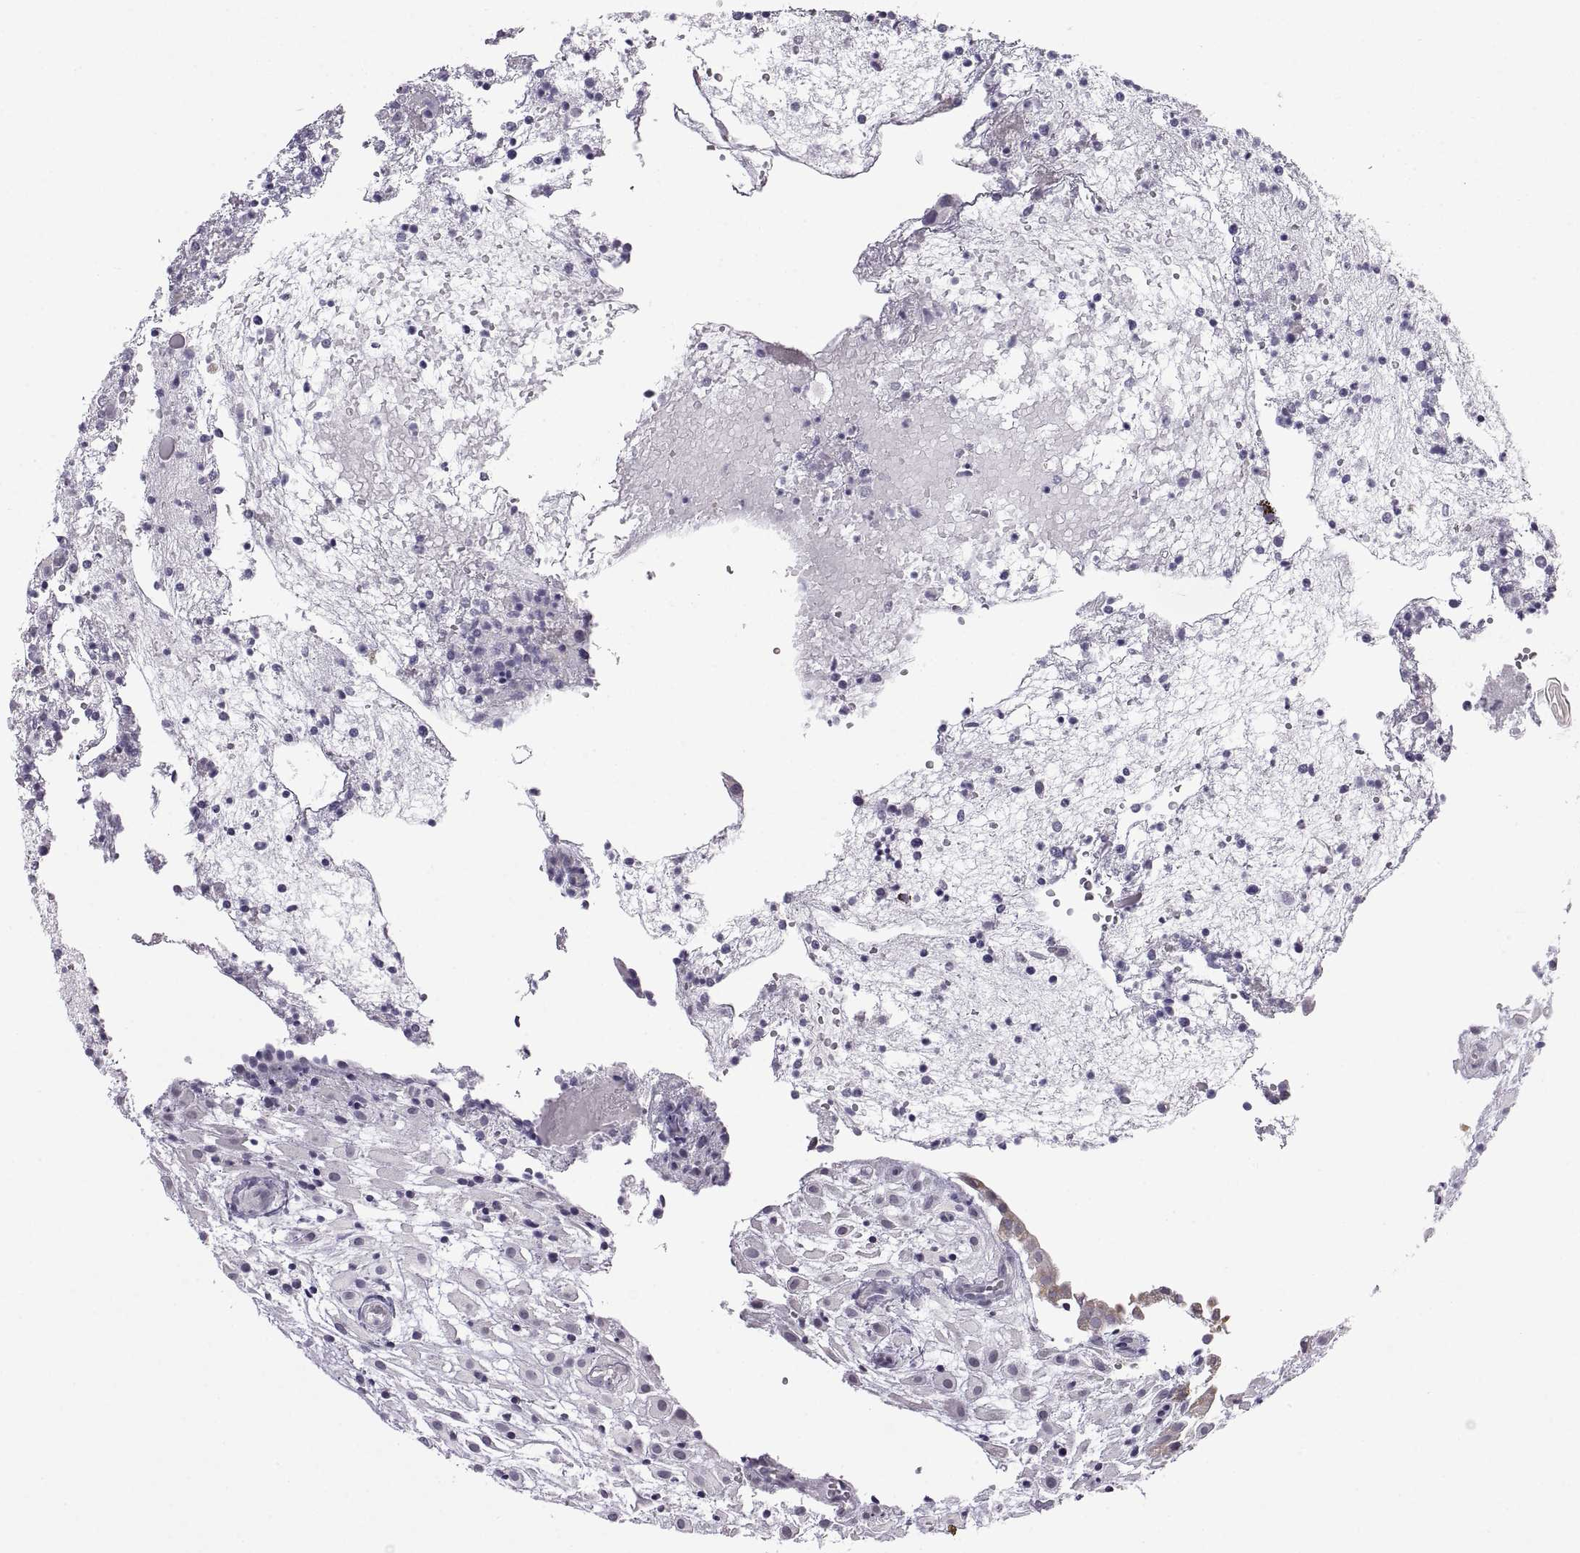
{"staining": {"intensity": "negative", "quantity": "none", "location": "none"}, "tissue": "placenta", "cell_type": "Decidual cells", "image_type": "normal", "snomed": [{"axis": "morphology", "description": "Normal tissue, NOS"}, {"axis": "topography", "description": "Placenta"}], "caption": "Image shows no protein positivity in decidual cells of benign placenta.", "gene": "FAM170A", "patient": {"sex": "female", "age": 24}}